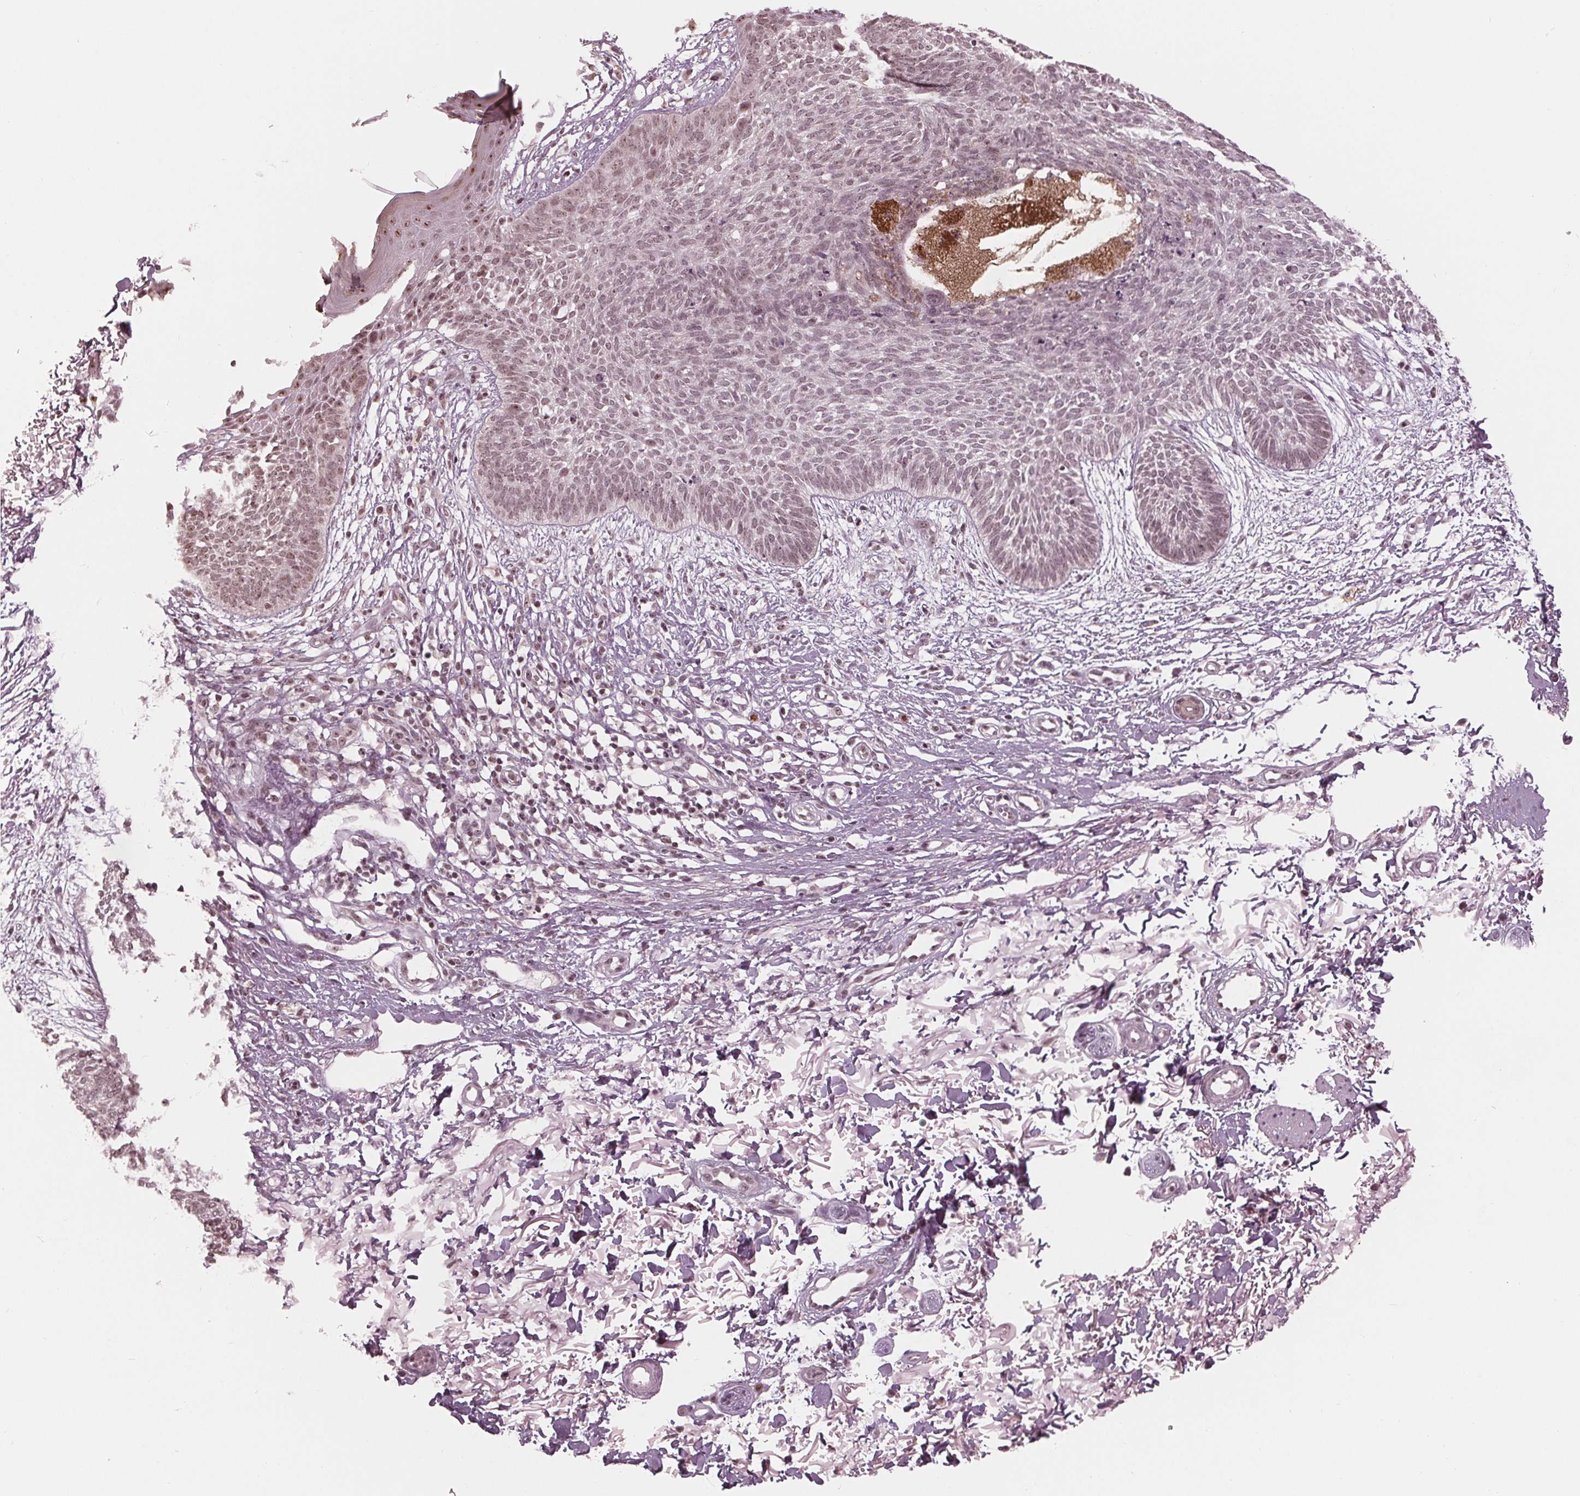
{"staining": {"intensity": "weak", "quantity": ">75%", "location": "nuclear"}, "tissue": "skin cancer", "cell_type": "Tumor cells", "image_type": "cancer", "snomed": [{"axis": "morphology", "description": "Basal cell carcinoma"}, {"axis": "topography", "description": "Skin"}], "caption": "An image of human basal cell carcinoma (skin) stained for a protein displays weak nuclear brown staining in tumor cells.", "gene": "SLX4", "patient": {"sex": "female", "age": 84}}